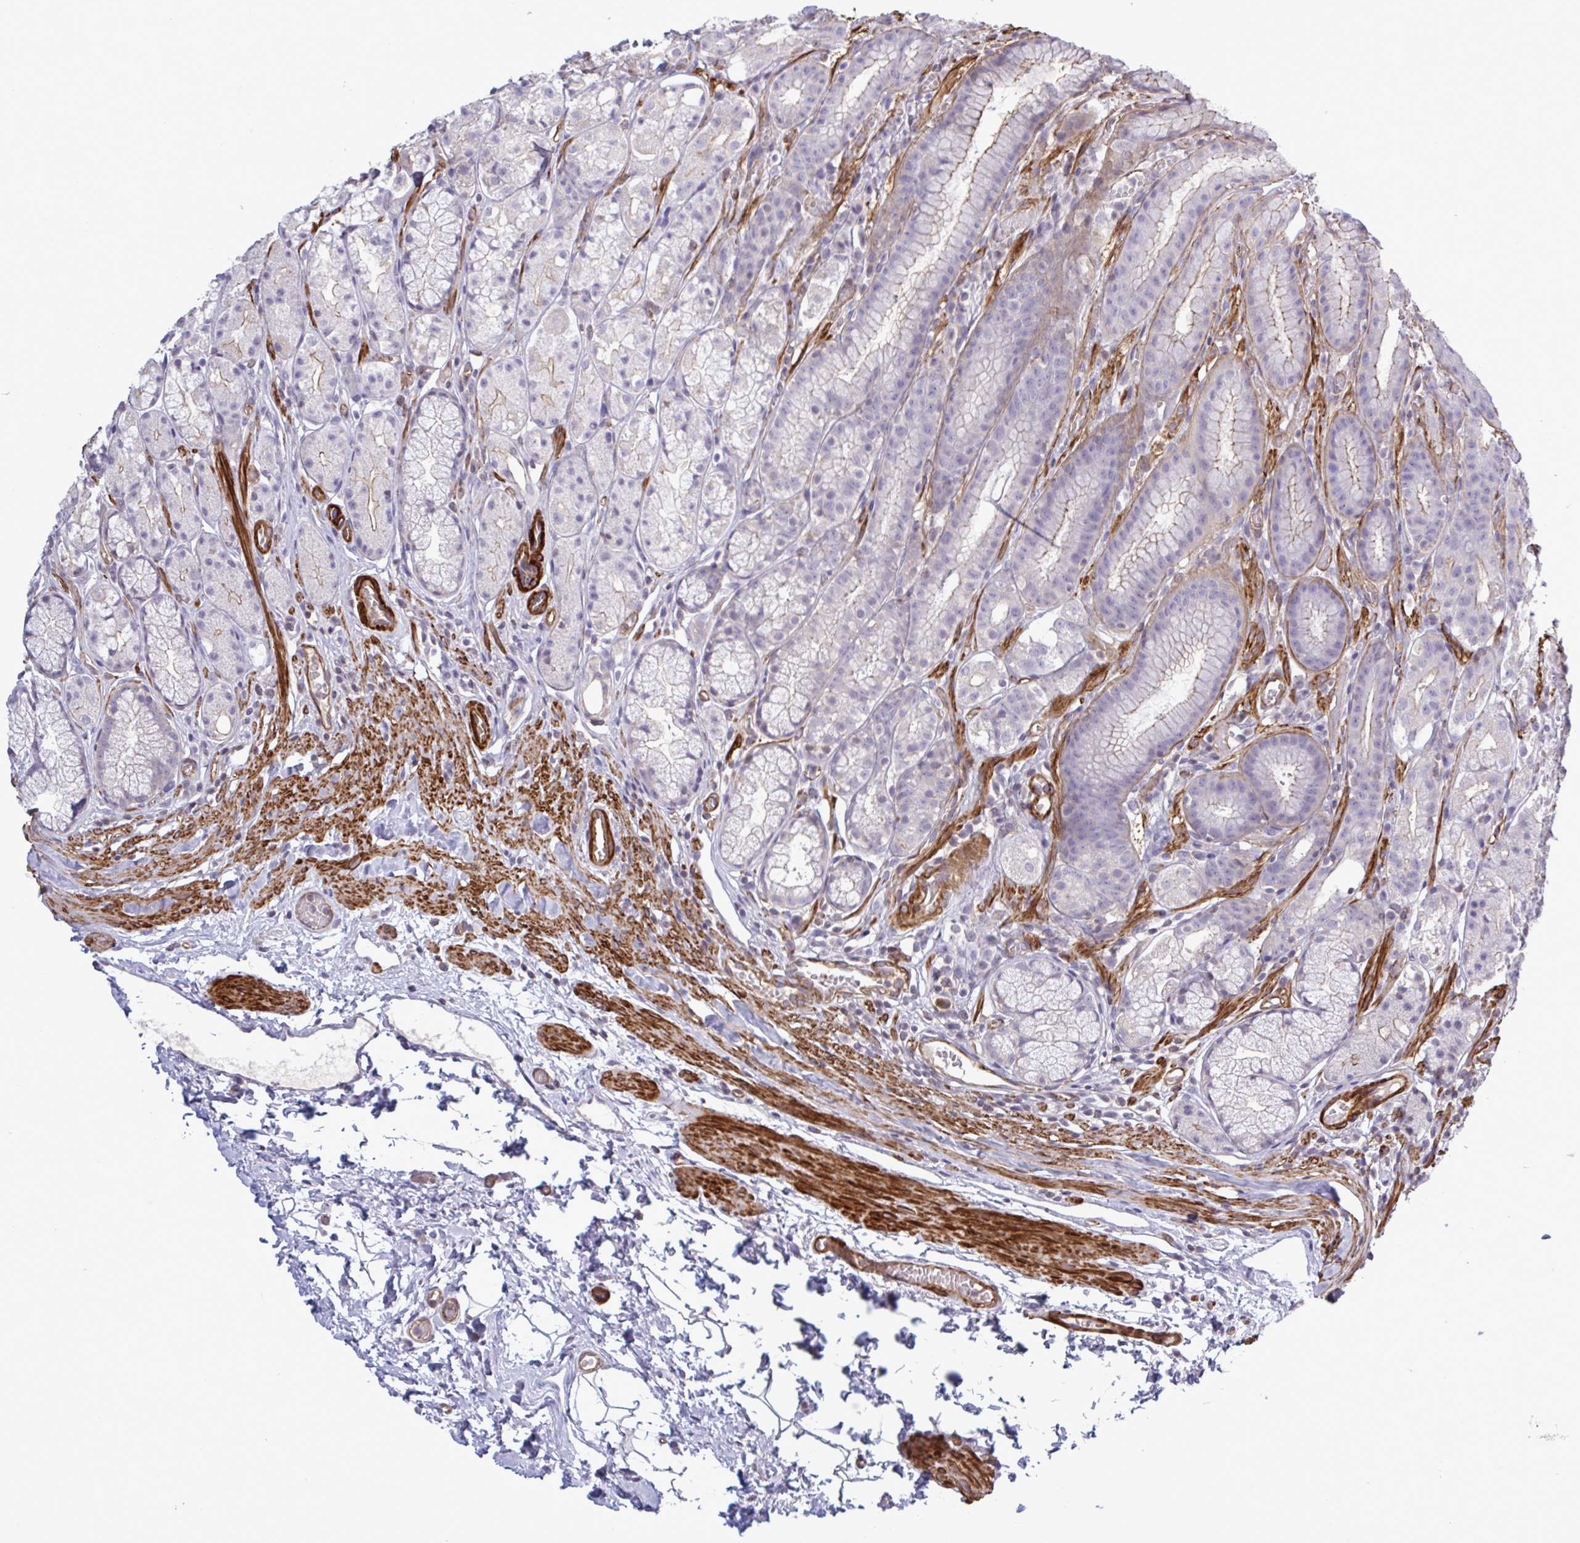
{"staining": {"intensity": "weak", "quantity": "<25%", "location": "cytoplasmic/membranous"}, "tissue": "stomach", "cell_type": "Glandular cells", "image_type": "normal", "snomed": [{"axis": "morphology", "description": "Normal tissue, NOS"}, {"axis": "topography", "description": "Smooth muscle"}, {"axis": "topography", "description": "Stomach"}], "caption": "Glandular cells are negative for brown protein staining in benign stomach. (Stains: DAB IHC with hematoxylin counter stain, Microscopy: brightfield microscopy at high magnification).", "gene": "SHISA7", "patient": {"sex": "male", "age": 70}}